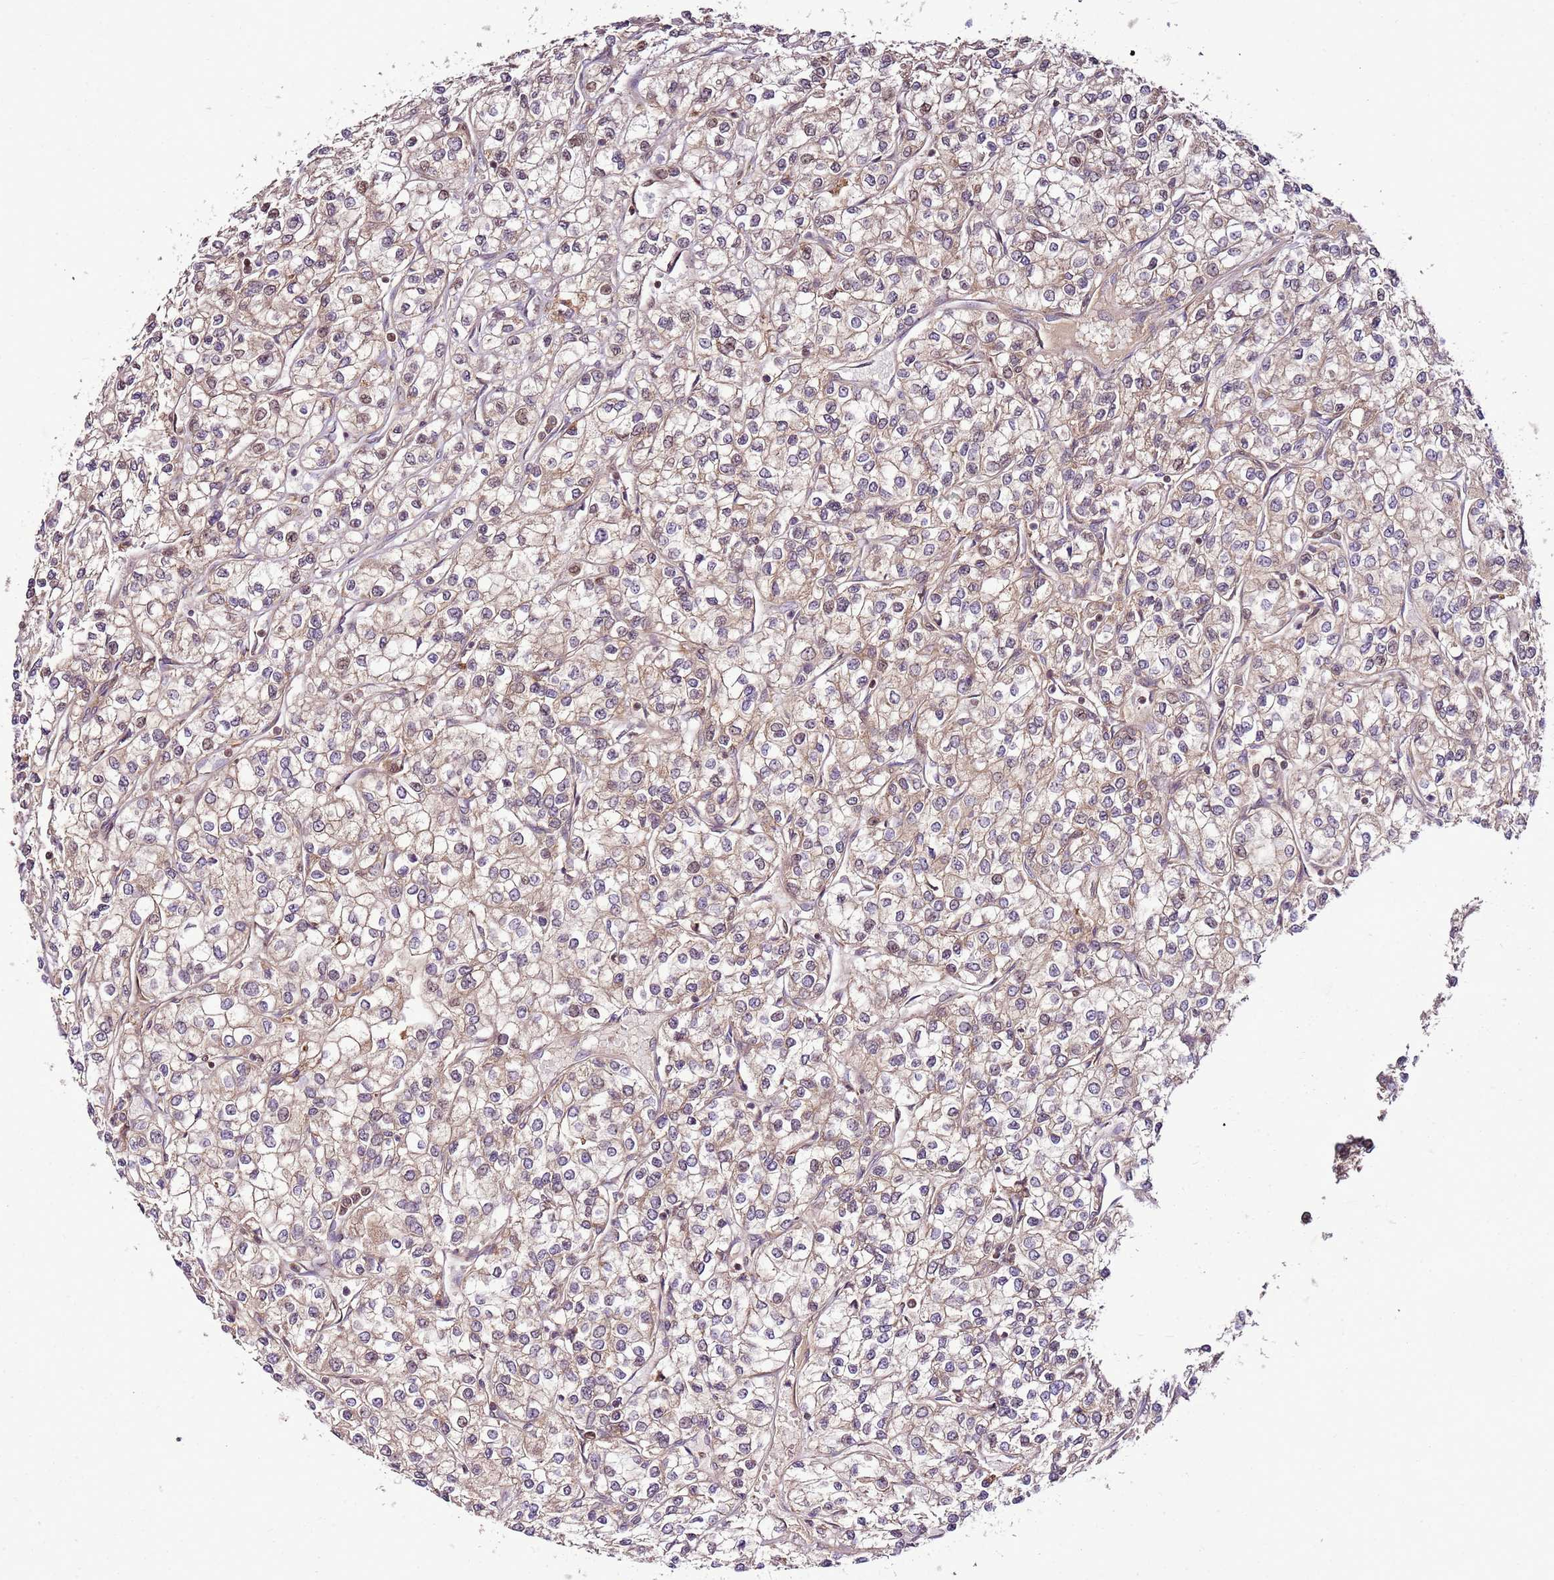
{"staining": {"intensity": "weak", "quantity": ">75%", "location": "cytoplasmic/membranous,nuclear"}, "tissue": "renal cancer", "cell_type": "Tumor cells", "image_type": "cancer", "snomed": [{"axis": "morphology", "description": "Adenocarcinoma, NOS"}, {"axis": "topography", "description": "Kidney"}], "caption": "The image reveals staining of adenocarcinoma (renal), revealing weak cytoplasmic/membranous and nuclear protein staining (brown color) within tumor cells.", "gene": "RASA3", "patient": {"sex": "male", "age": 80}}